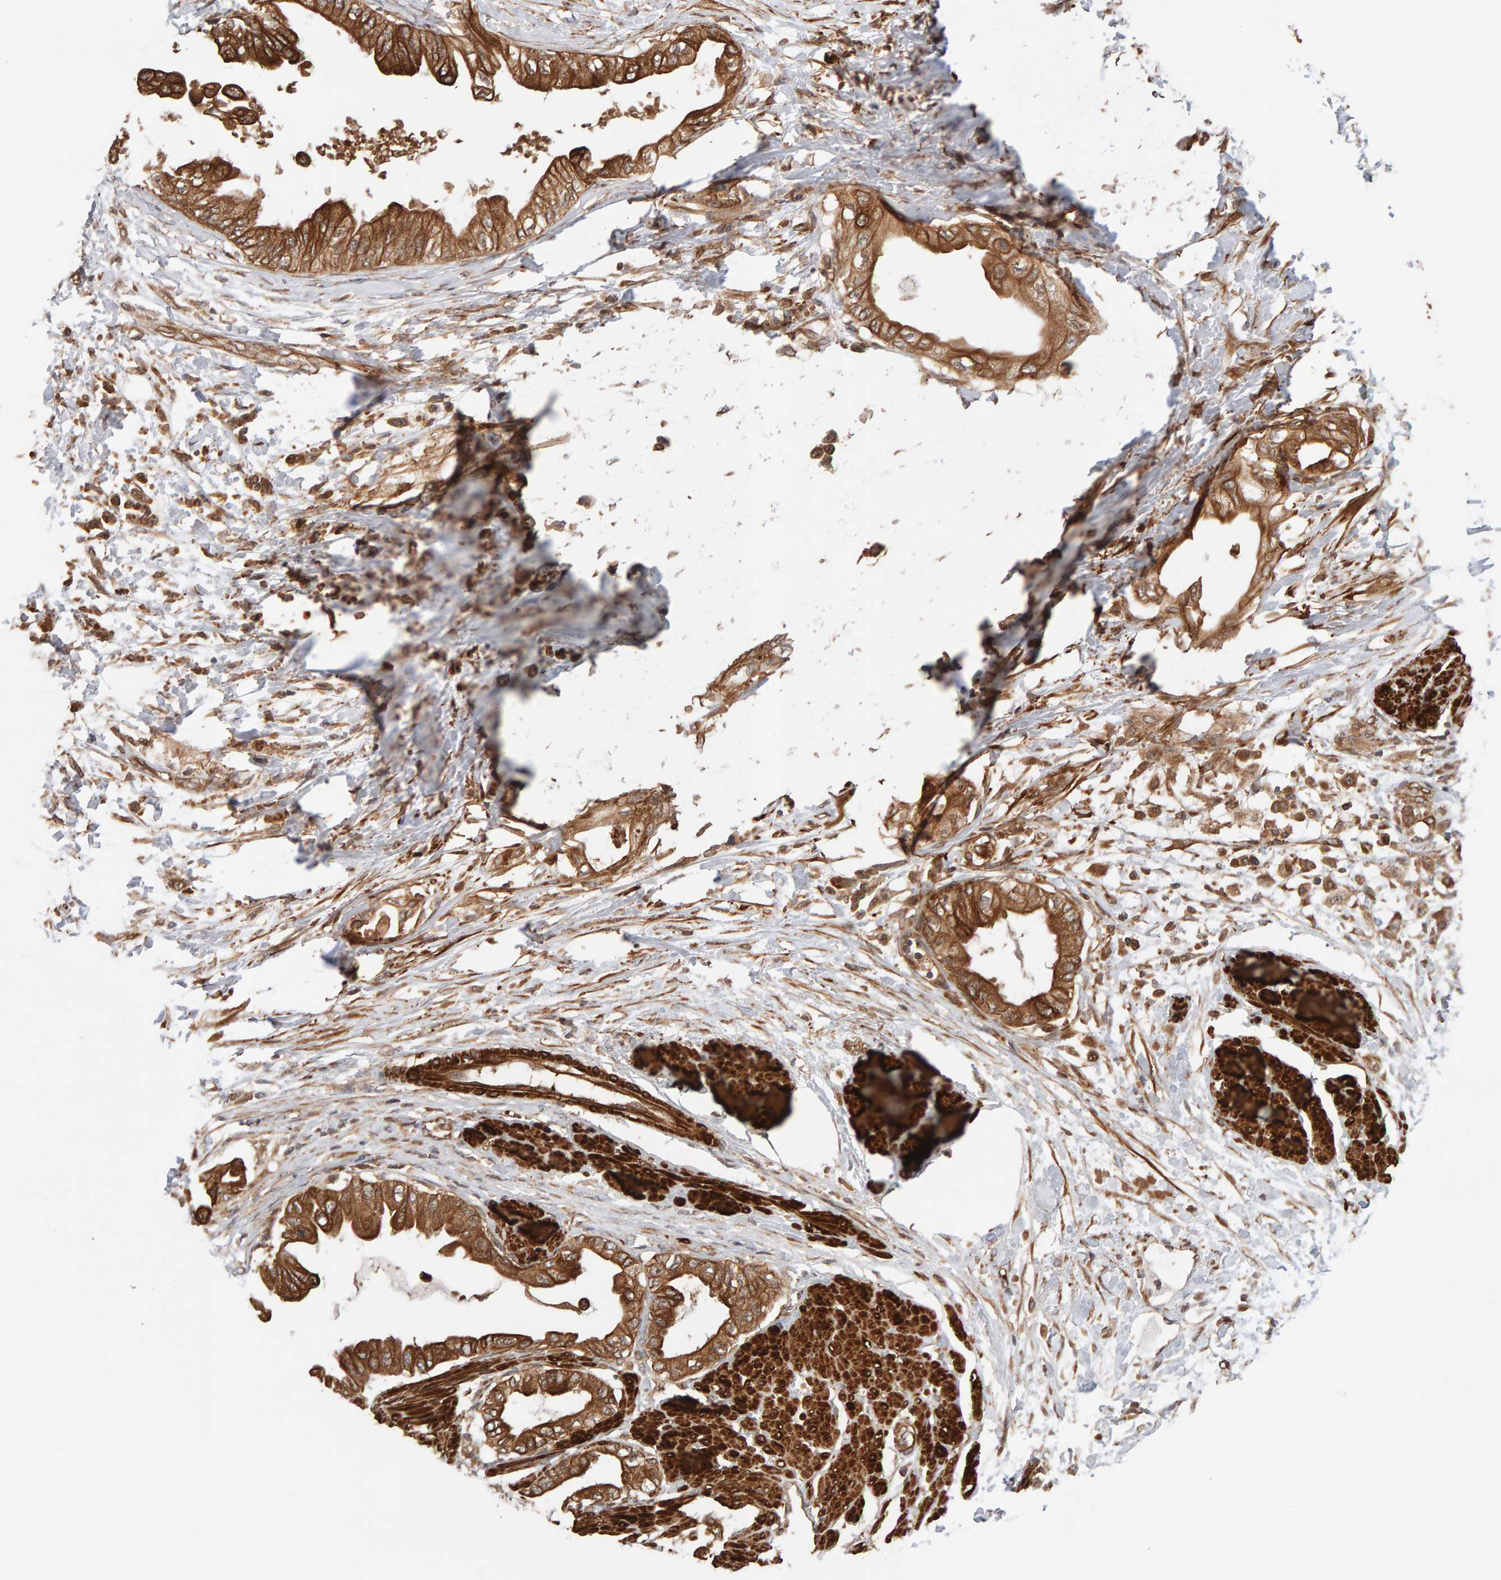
{"staining": {"intensity": "moderate", "quantity": ">75%", "location": "cytoplasmic/membranous"}, "tissue": "pancreatic cancer", "cell_type": "Tumor cells", "image_type": "cancer", "snomed": [{"axis": "morphology", "description": "Normal tissue, NOS"}, {"axis": "morphology", "description": "Adenocarcinoma, NOS"}, {"axis": "topography", "description": "Pancreas"}, {"axis": "topography", "description": "Duodenum"}], "caption": "Pancreatic cancer (adenocarcinoma) tissue exhibits moderate cytoplasmic/membranous staining in about >75% of tumor cells, visualized by immunohistochemistry.", "gene": "SYNRG", "patient": {"sex": "female", "age": 60}}